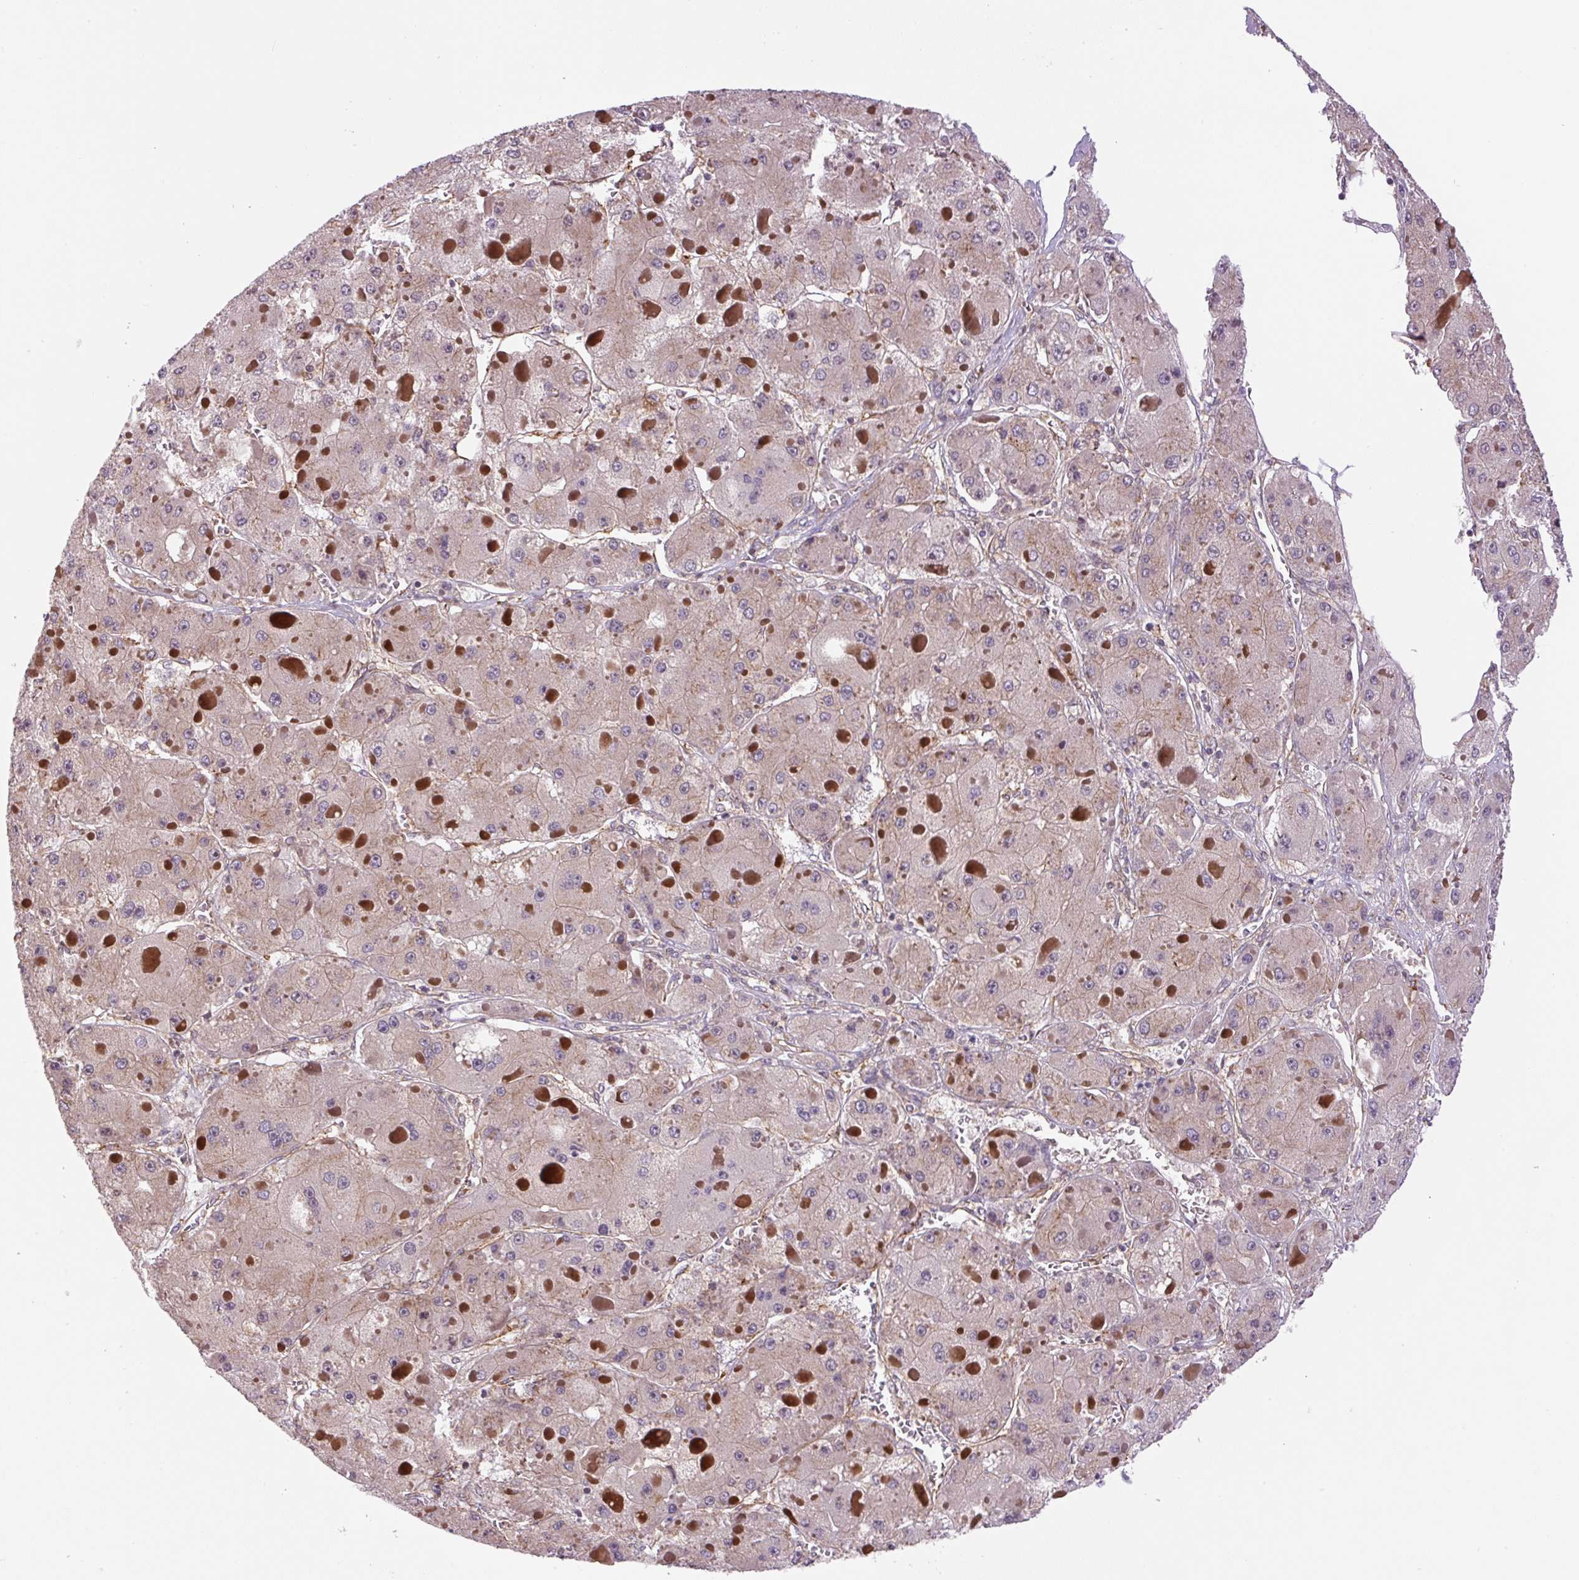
{"staining": {"intensity": "negative", "quantity": "none", "location": "none"}, "tissue": "liver cancer", "cell_type": "Tumor cells", "image_type": "cancer", "snomed": [{"axis": "morphology", "description": "Carcinoma, Hepatocellular, NOS"}, {"axis": "topography", "description": "Liver"}], "caption": "Tumor cells show no significant protein expression in liver cancer (hepatocellular carcinoma).", "gene": "SEPTIN10", "patient": {"sex": "female", "age": 73}}